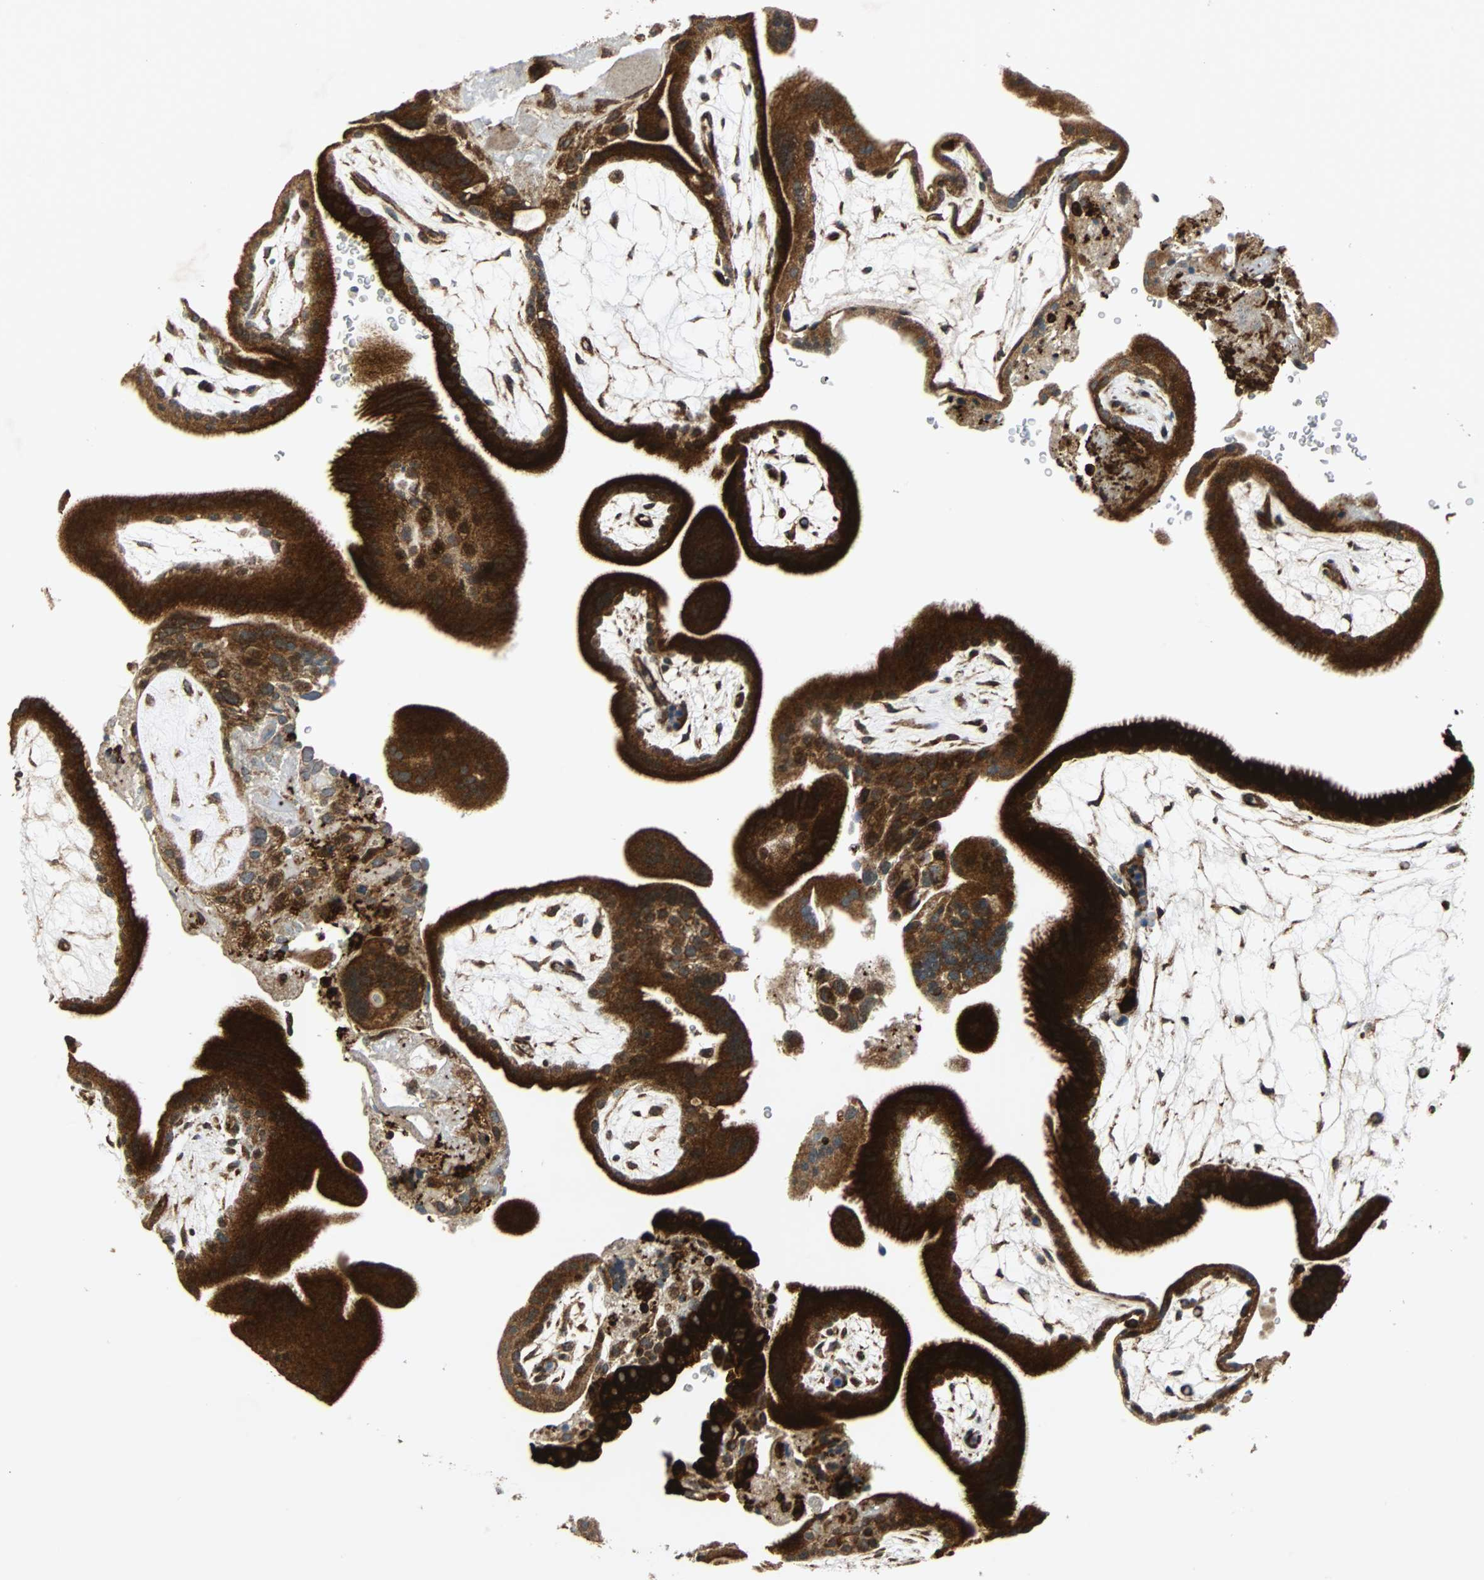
{"staining": {"intensity": "strong", "quantity": ">75%", "location": "cytoplasmic/membranous"}, "tissue": "placenta", "cell_type": "Decidual cells", "image_type": "normal", "snomed": [{"axis": "morphology", "description": "Normal tissue, NOS"}, {"axis": "topography", "description": "Placenta"}], "caption": "Immunohistochemical staining of unremarkable placenta demonstrates strong cytoplasmic/membranous protein staining in approximately >75% of decidual cells.", "gene": "TUBA4A", "patient": {"sex": "female", "age": 19}}